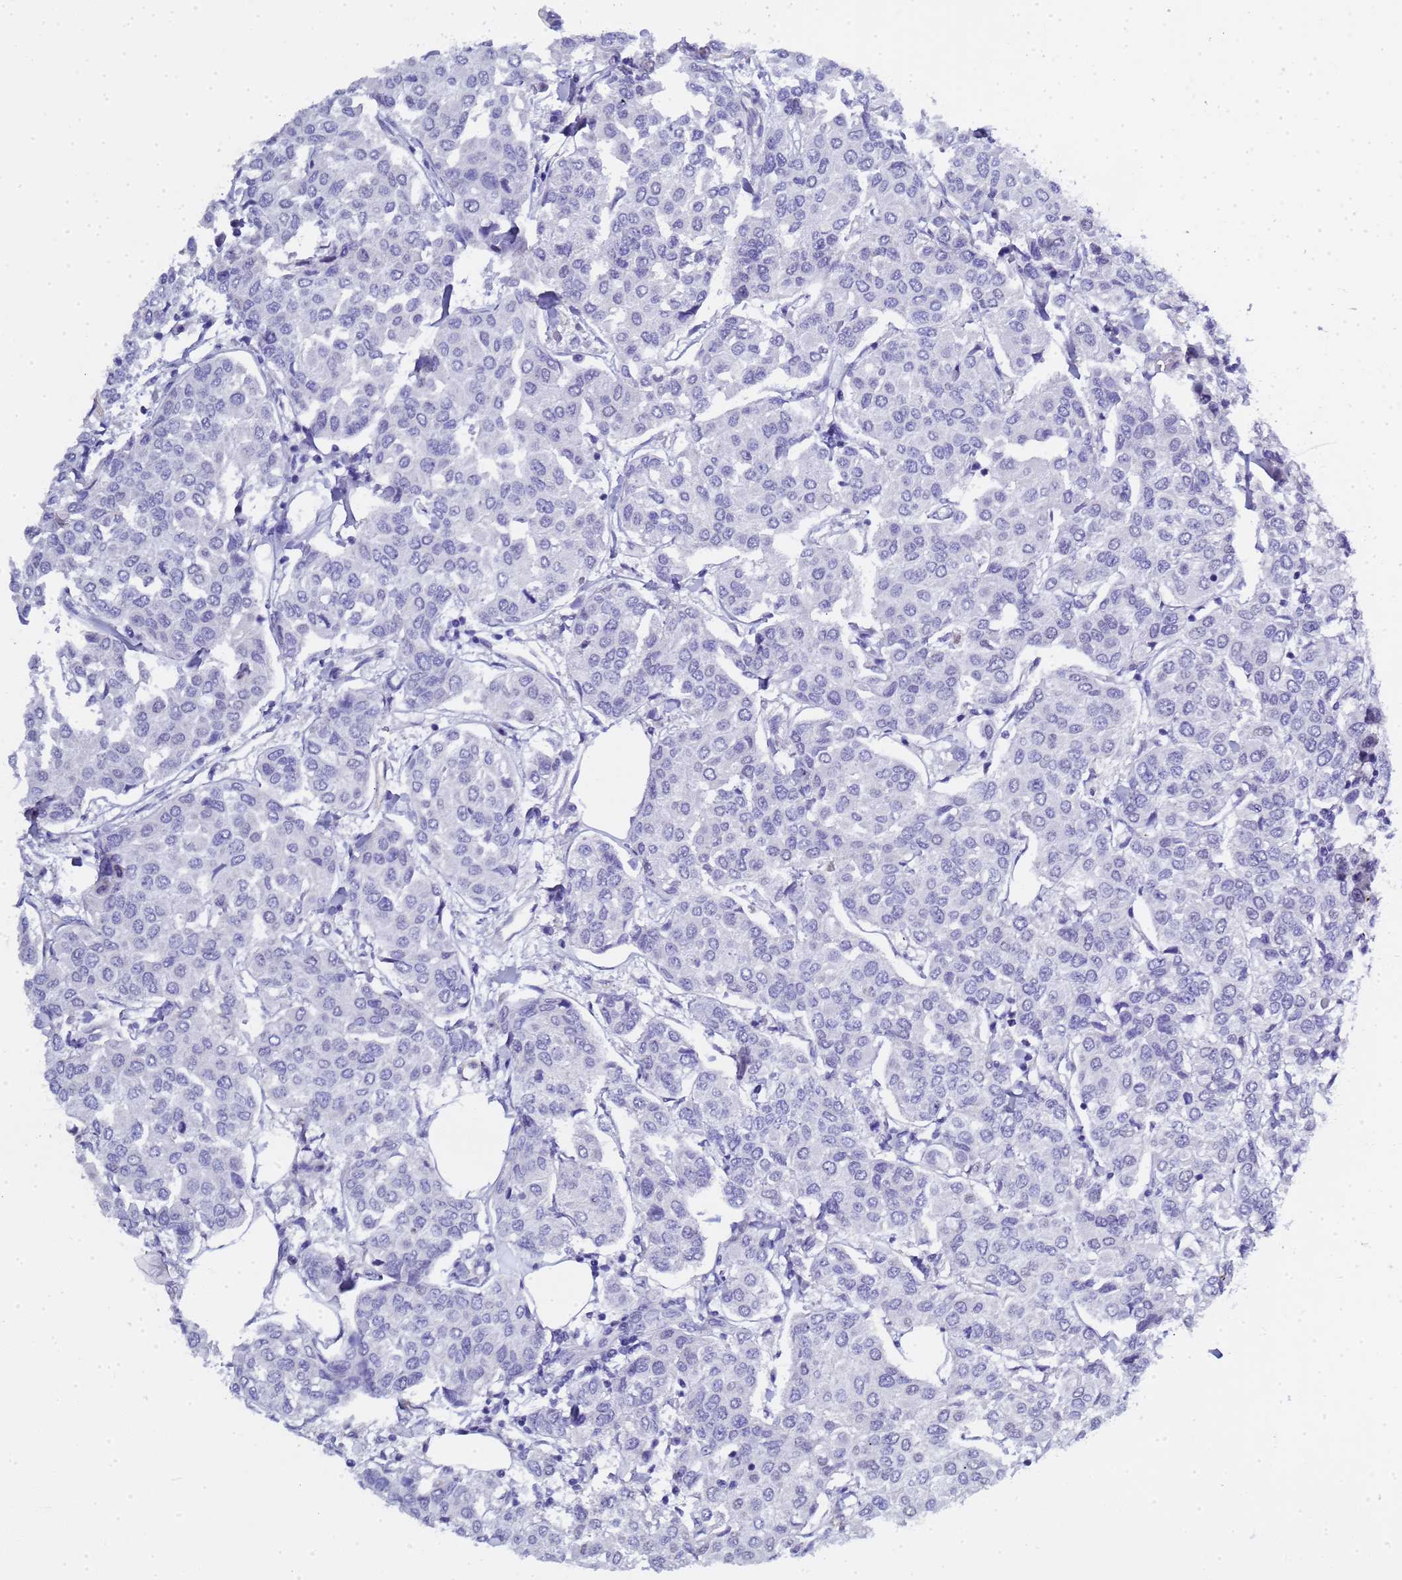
{"staining": {"intensity": "negative", "quantity": "none", "location": "none"}, "tissue": "breast cancer", "cell_type": "Tumor cells", "image_type": "cancer", "snomed": [{"axis": "morphology", "description": "Duct carcinoma"}, {"axis": "topography", "description": "Breast"}], "caption": "Tumor cells show no significant protein staining in infiltrating ductal carcinoma (breast).", "gene": "CTRC", "patient": {"sex": "female", "age": 55}}